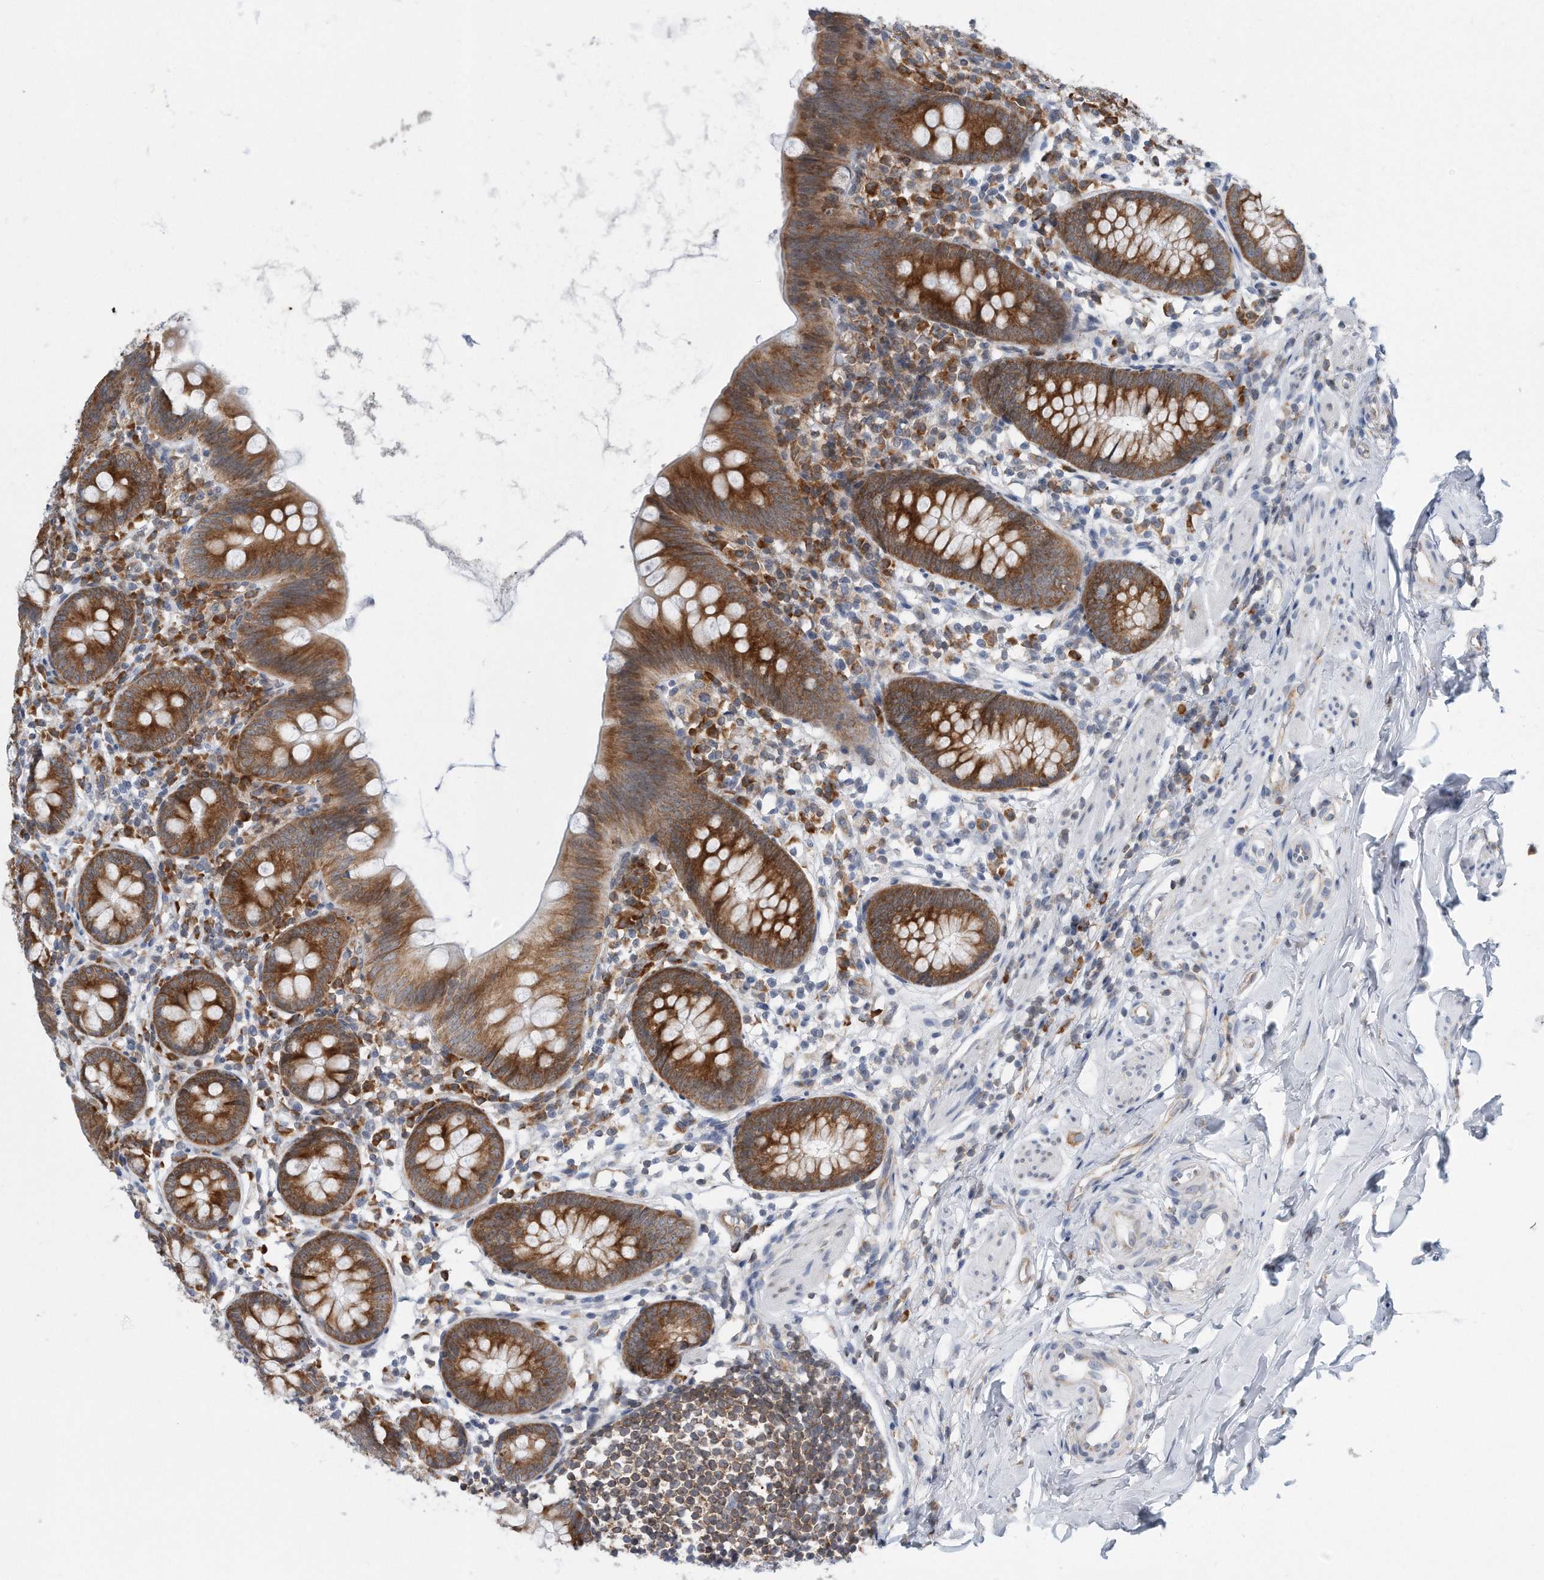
{"staining": {"intensity": "strong", "quantity": ">75%", "location": "cytoplasmic/membranous"}, "tissue": "appendix", "cell_type": "Glandular cells", "image_type": "normal", "snomed": [{"axis": "morphology", "description": "Normal tissue, NOS"}, {"axis": "topography", "description": "Appendix"}], "caption": "Appendix was stained to show a protein in brown. There is high levels of strong cytoplasmic/membranous positivity in approximately >75% of glandular cells. (Brightfield microscopy of DAB IHC at high magnification).", "gene": "RPL26L1", "patient": {"sex": "female", "age": 62}}